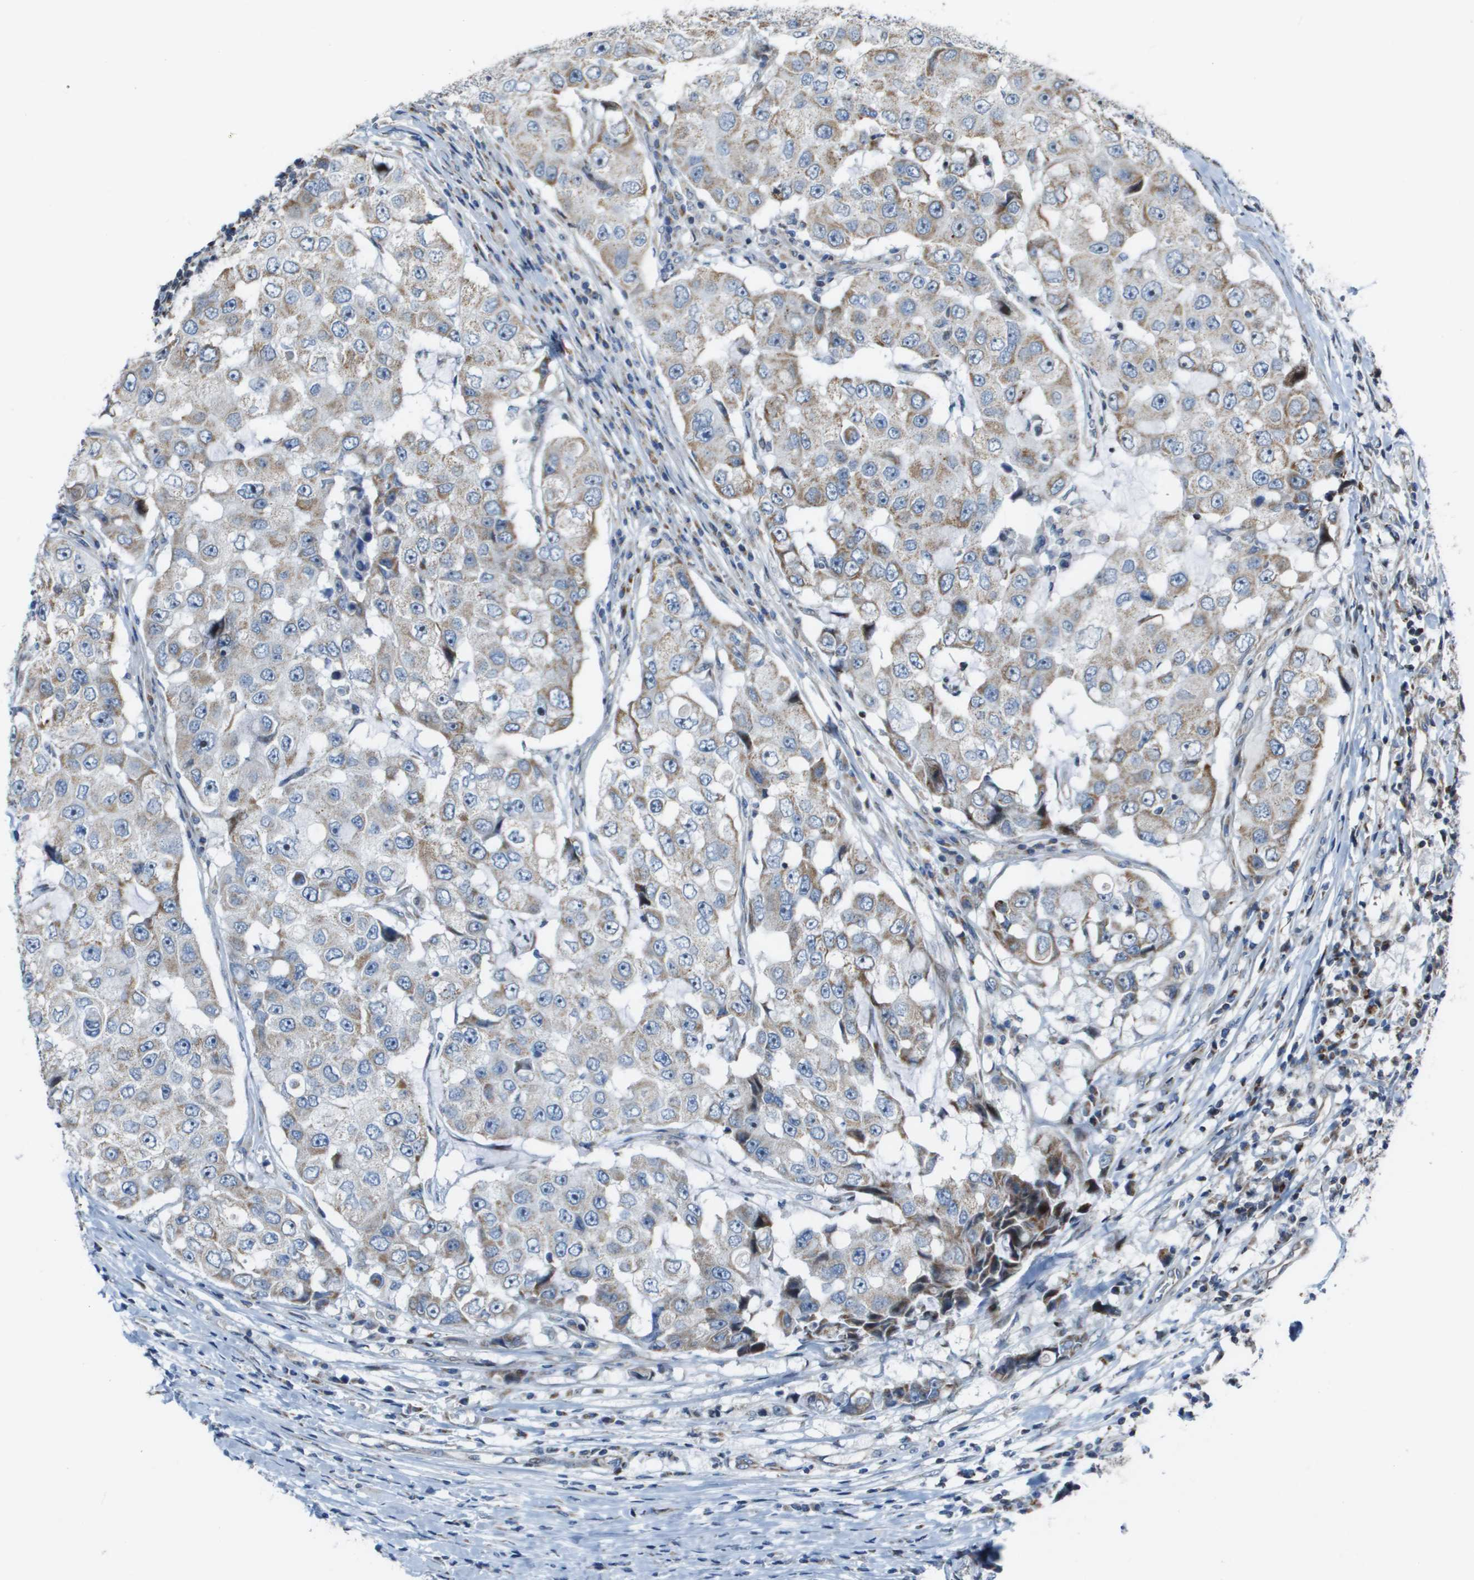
{"staining": {"intensity": "moderate", "quantity": "<25%", "location": "cytoplasmic/membranous"}, "tissue": "breast cancer", "cell_type": "Tumor cells", "image_type": "cancer", "snomed": [{"axis": "morphology", "description": "Duct carcinoma"}, {"axis": "topography", "description": "Breast"}], "caption": "Breast infiltrating ductal carcinoma stained for a protein (brown) displays moderate cytoplasmic/membranous positive staining in approximately <25% of tumor cells.", "gene": "MGAT3", "patient": {"sex": "female", "age": 27}}